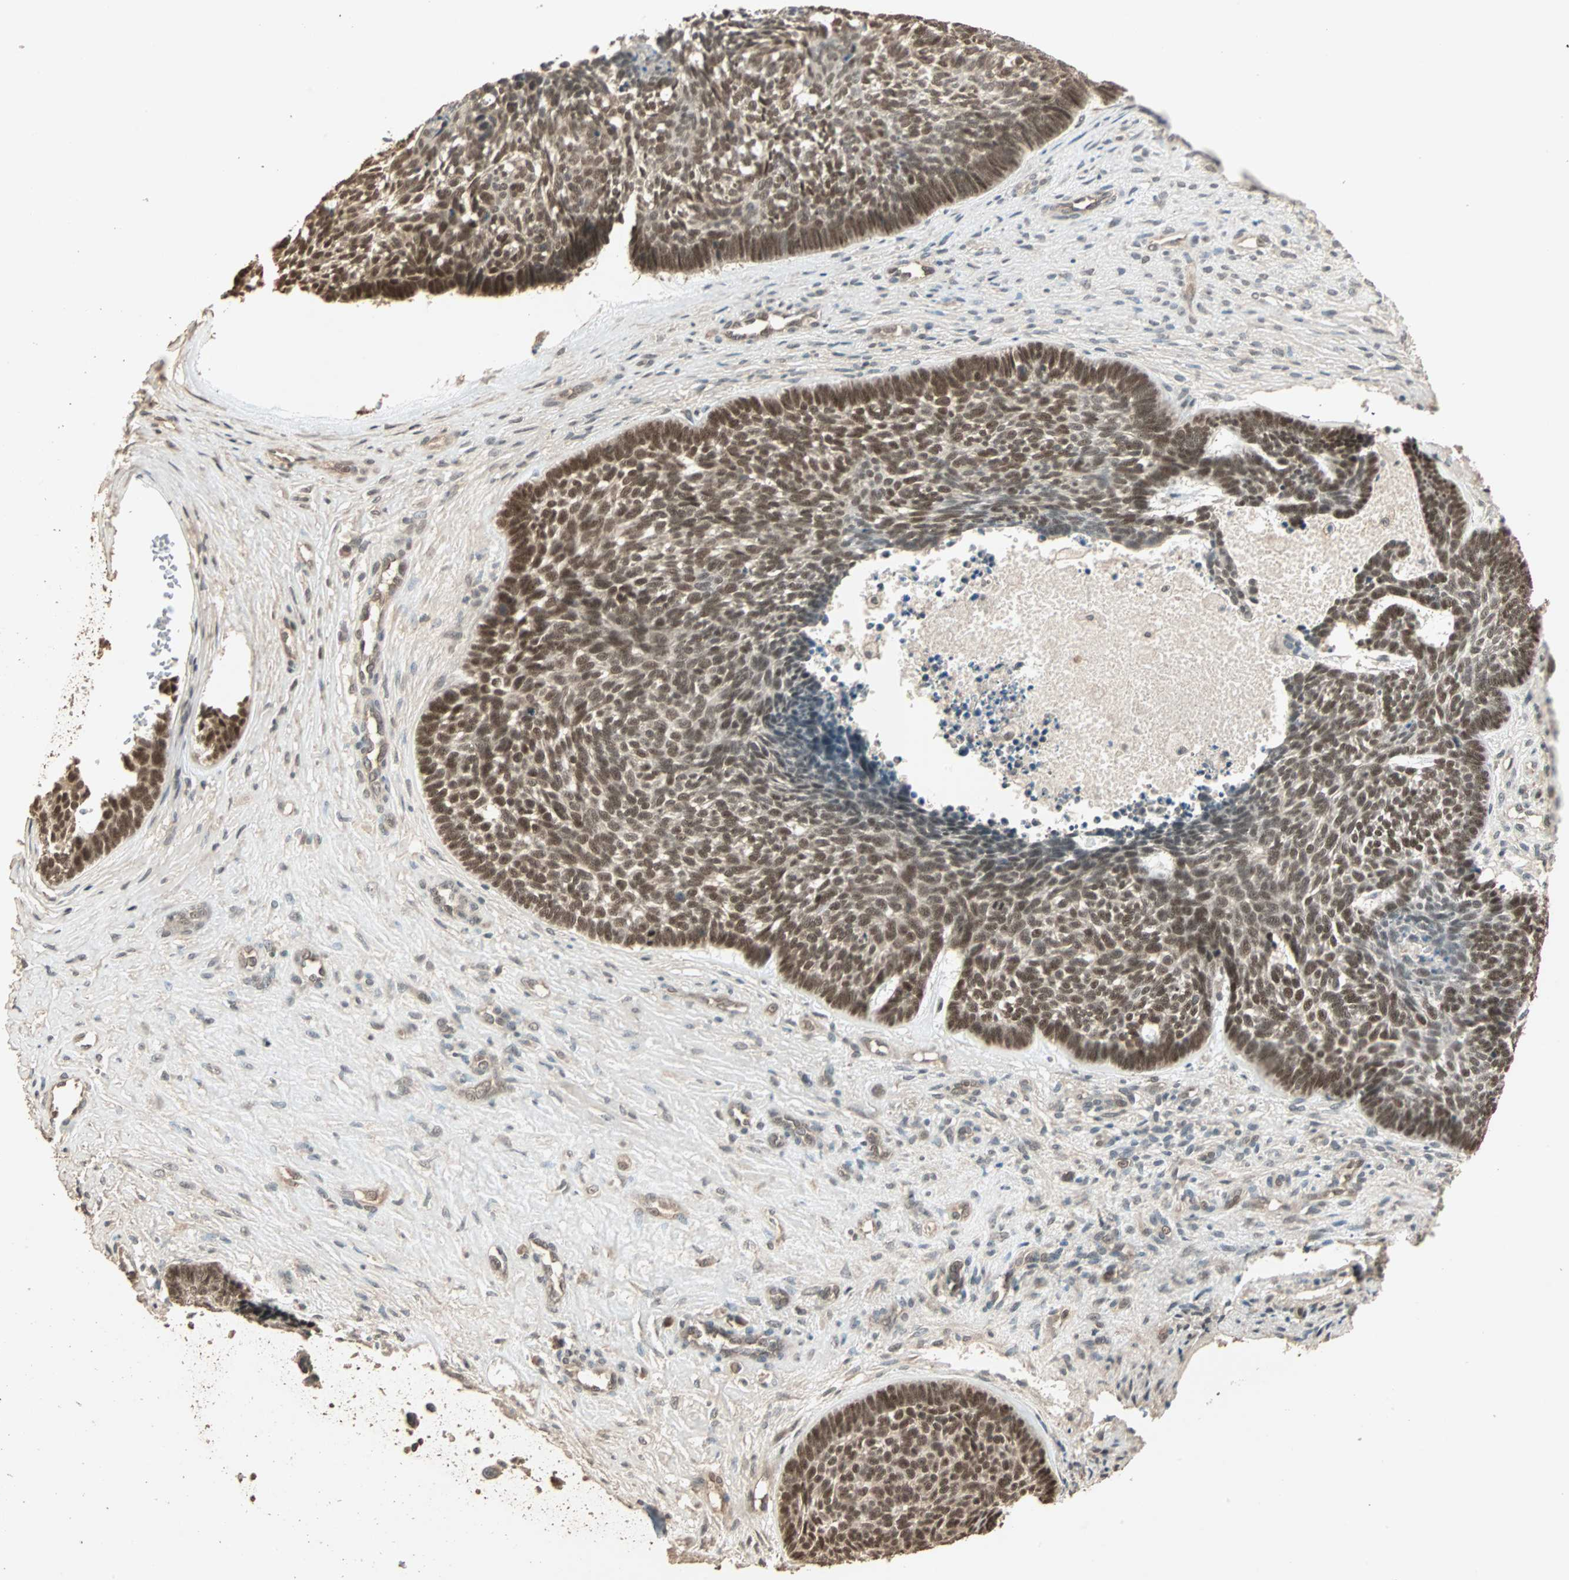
{"staining": {"intensity": "moderate", "quantity": ">75%", "location": "cytoplasmic/membranous,nuclear"}, "tissue": "skin cancer", "cell_type": "Tumor cells", "image_type": "cancer", "snomed": [{"axis": "morphology", "description": "Basal cell carcinoma"}, {"axis": "topography", "description": "Skin"}], "caption": "Immunohistochemical staining of skin cancer demonstrates moderate cytoplasmic/membranous and nuclear protein expression in about >75% of tumor cells.", "gene": "ZBTB33", "patient": {"sex": "male", "age": 84}}